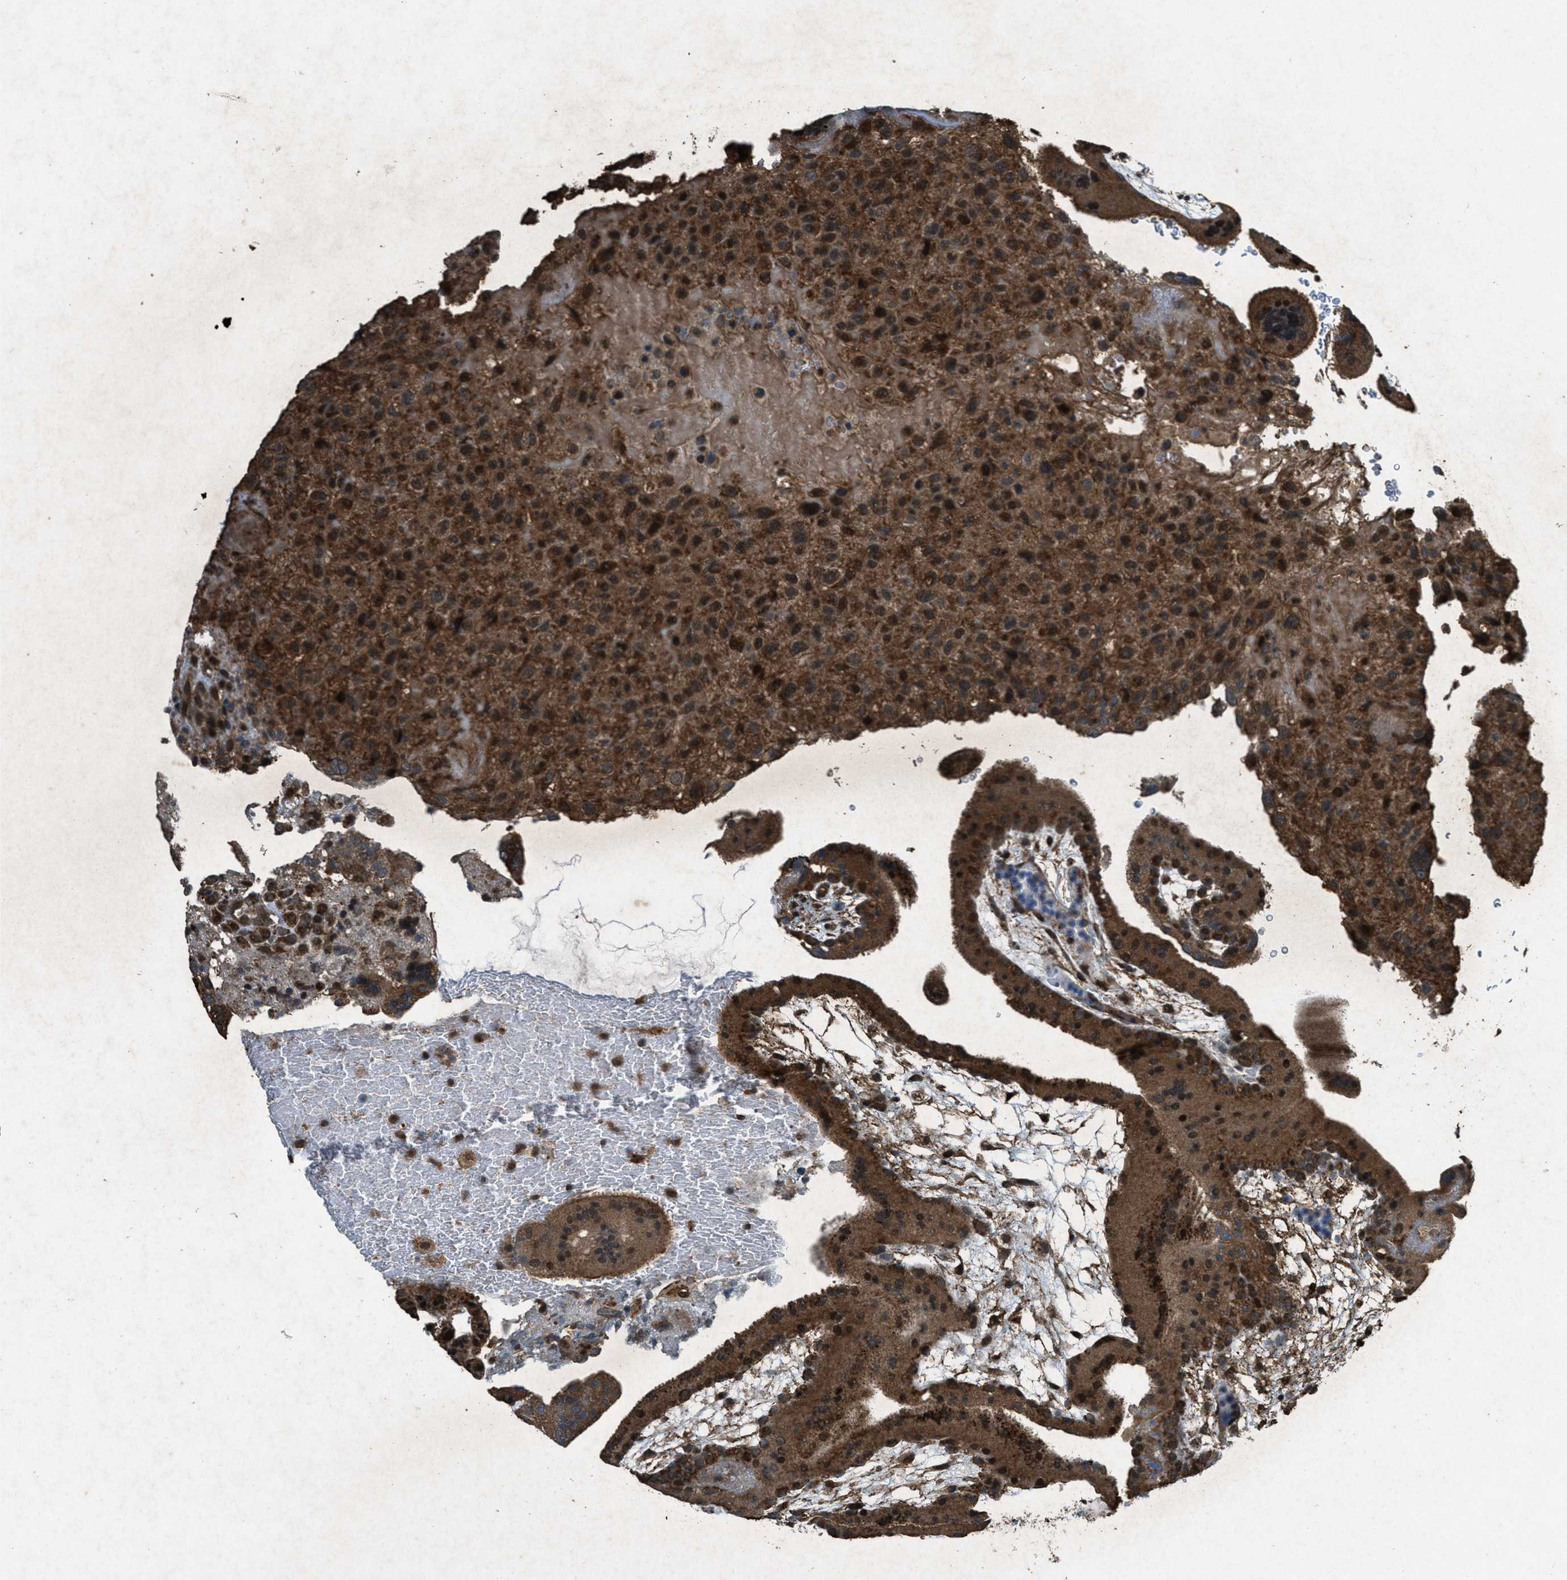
{"staining": {"intensity": "strong", "quantity": ">75%", "location": "cytoplasmic/membranous"}, "tissue": "placenta", "cell_type": "Decidual cells", "image_type": "normal", "snomed": [{"axis": "morphology", "description": "Normal tissue, NOS"}, {"axis": "topography", "description": "Placenta"}], "caption": "DAB (3,3'-diaminobenzidine) immunohistochemical staining of unremarkable human placenta displays strong cytoplasmic/membranous protein positivity in about >75% of decidual cells. The staining was performed using DAB (3,3'-diaminobenzidine), with brown indicating positive protein expression. Nuclei are stained blue with hematoxylin.", "gene": "PPP1R15A", "patient": {"sex": "female", "age": 19}}